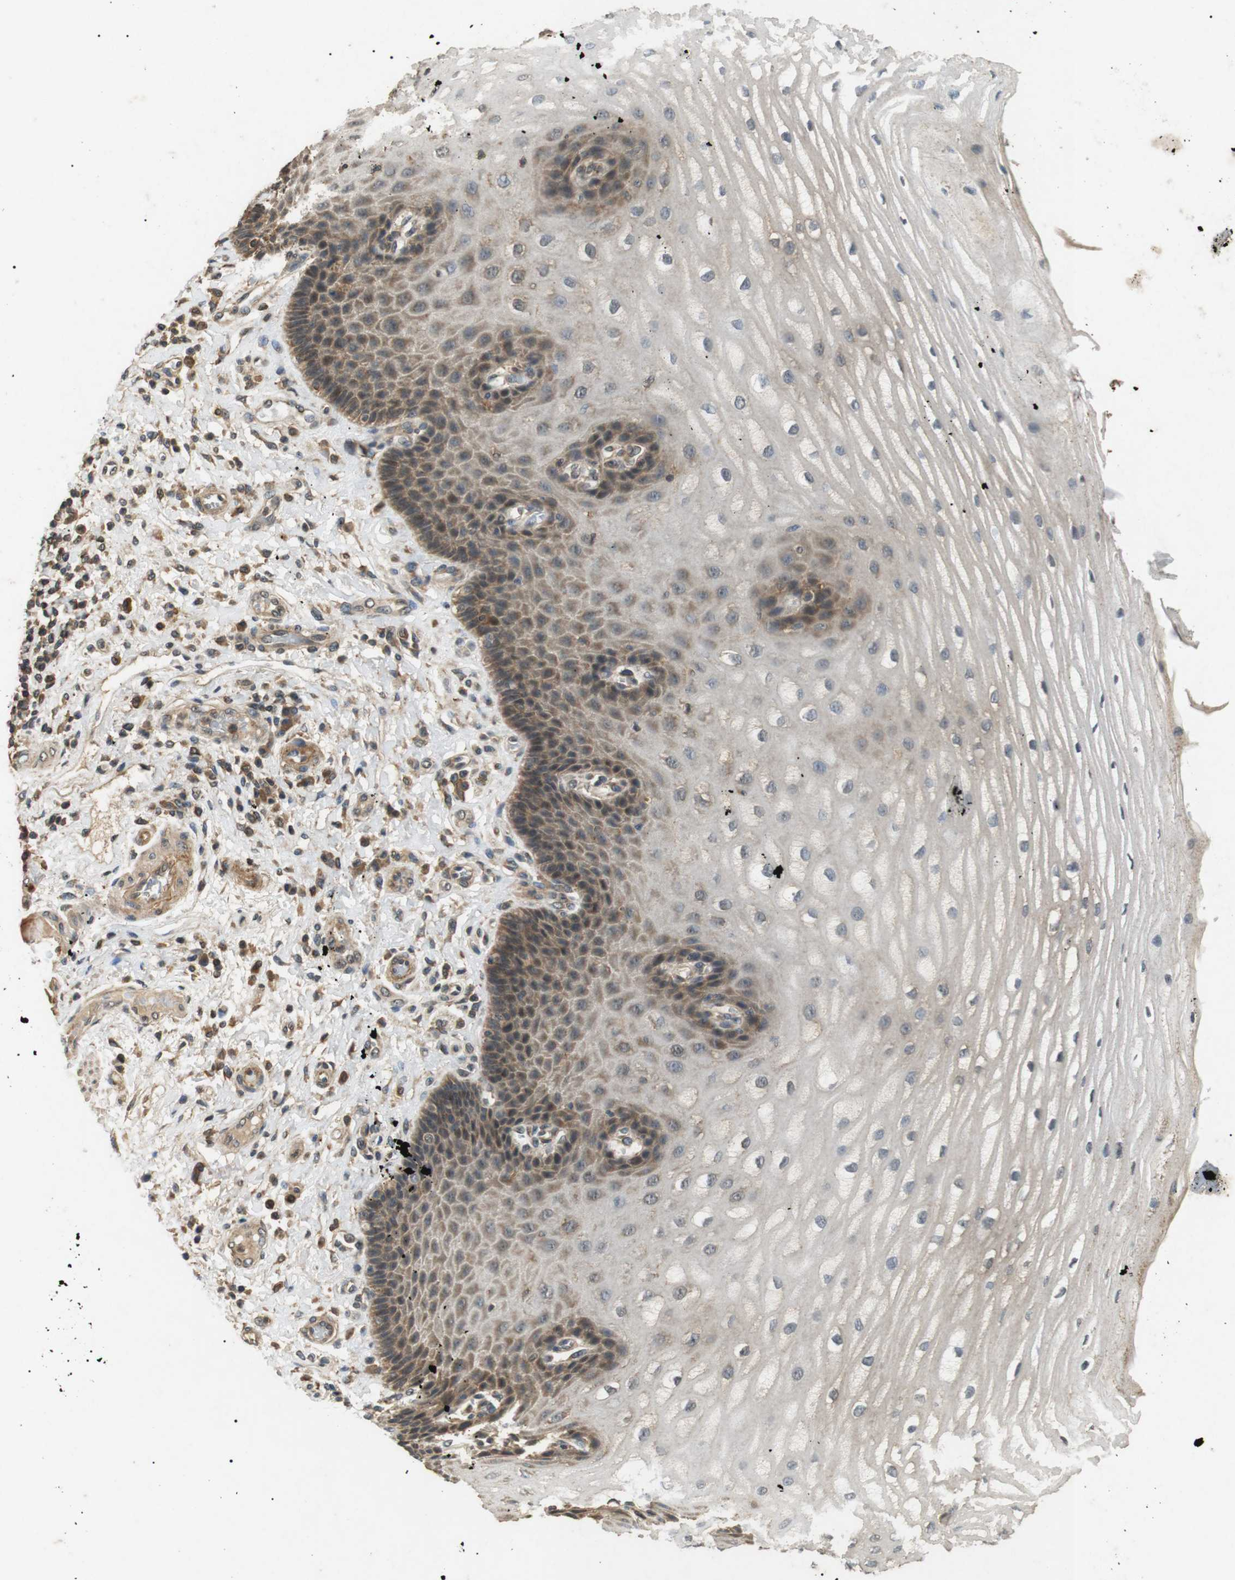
{"staining": {"intensity": "moderate", "quantity": "25%-75%", "location": "cytoplasmic/membranous"}, "tissue": "esophagus", "cell_type": "Squamous epithelial cells", "image_type": "normal", "snomed": [{"axis": "morphology", "description": "Normal tissue, NOS"}, {"axis": "topography", "description": "Esophagus"}], "caption": "Immunohistochemical staining of benign esophagus reveals medium levels of moderate cytoplasmic/membranous expression in about 25%-75% of squamous epithelial cells. The staining was performed using DAB (3,3'-diaminobenzidine), with brown indicating positive protein expression. Nuclei are stained blue with hematoxylin.", "gene": "TBC1D15", "patient": {"sex": "male", "age": 54}}